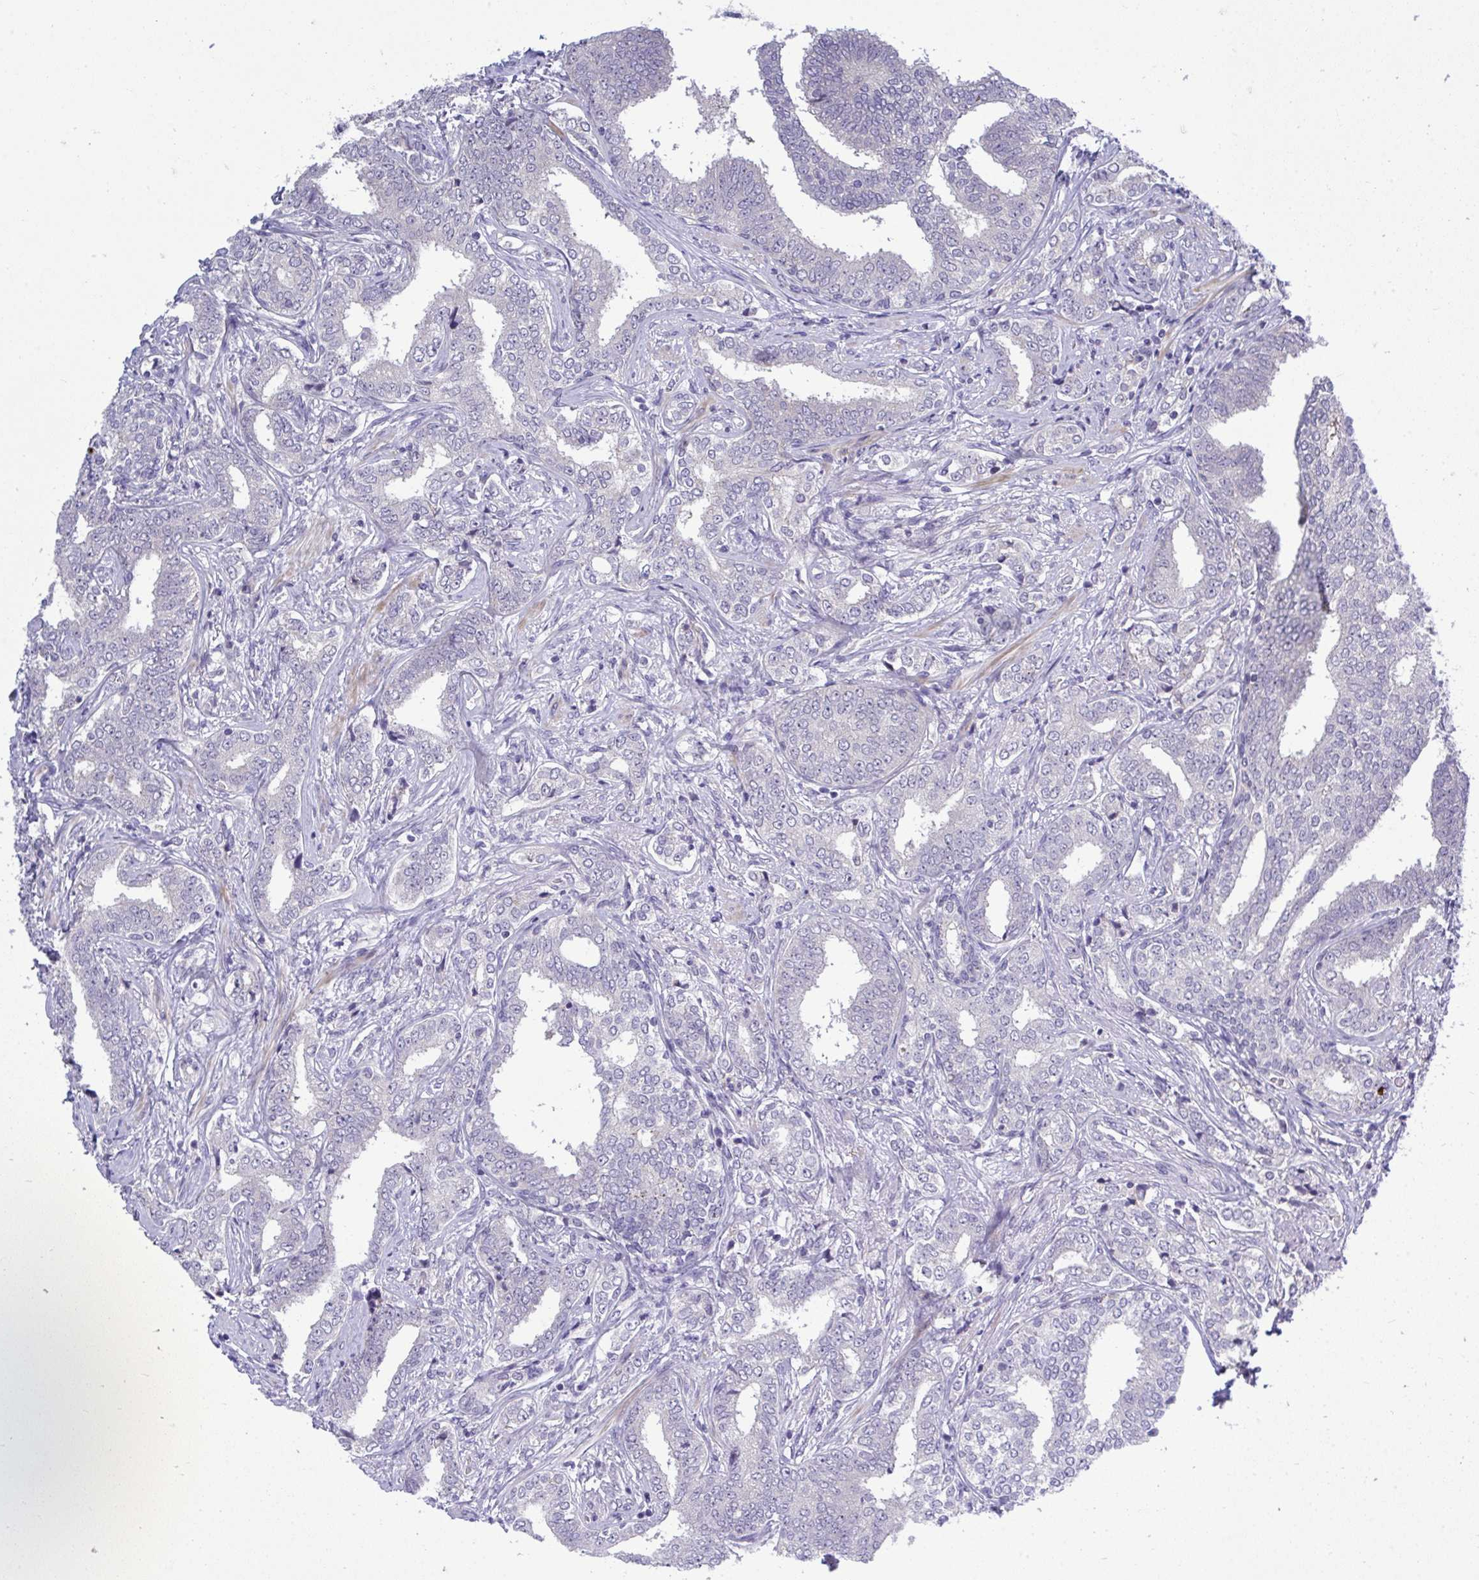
{"staining": {"intensity": "negative", "quantity": "none", "location": "none"}, "tissue": "prostate cancer", "cell_type": "Tumor cells", "image_type": "cancer", "snomed": [{"axis": "morphology", "description": "Adenocarcinoma, High grade"}, {"axis": "topography", "description": "Prostate"}], "caption": "Photomicrograph shows no significant protein staining in tumor cells of prostate adenocarcinoma (high-grade).", "gene": "HMBOX1", "patient": {"sex": "male", "age": 72}}